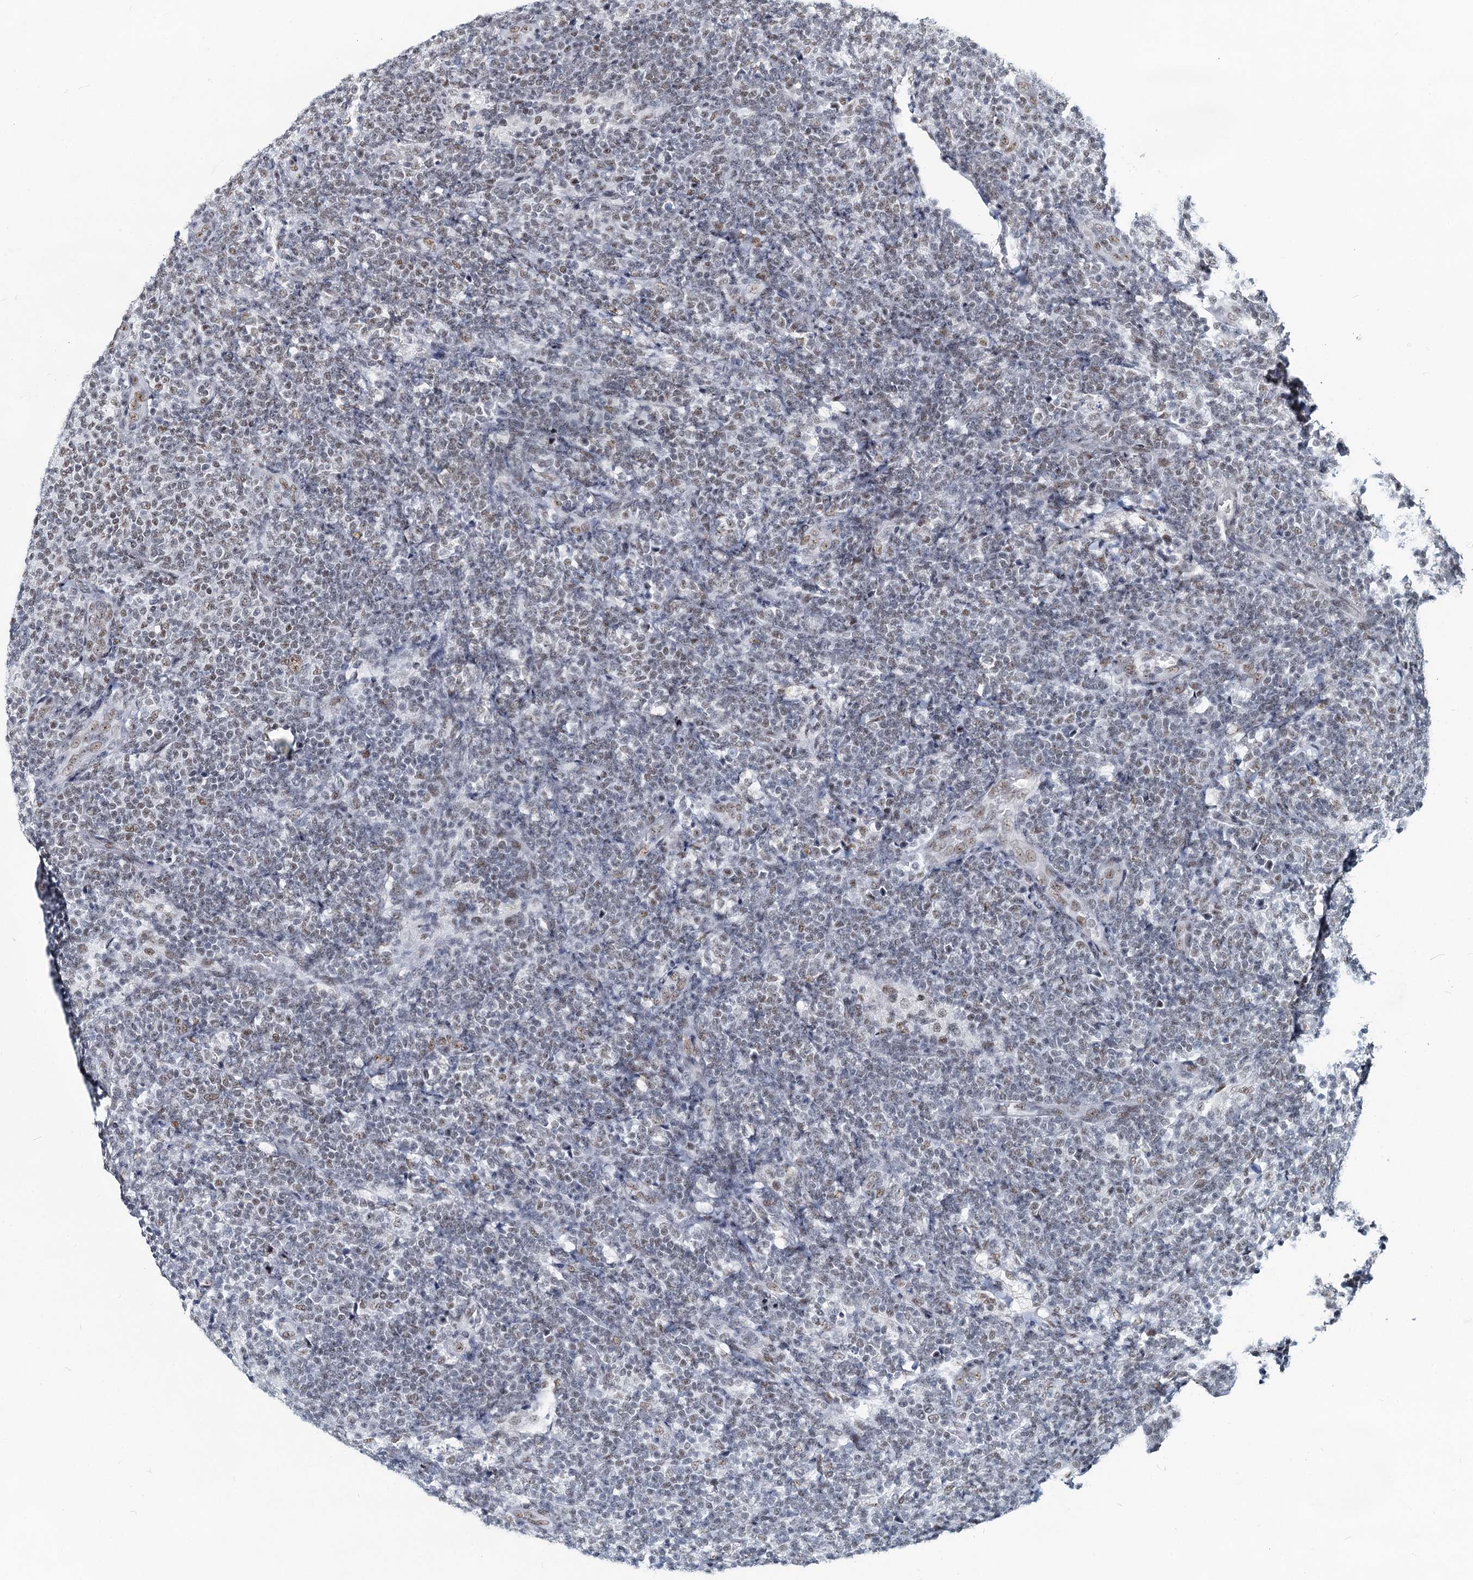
{"staining": {"intensity": "weak", "quantity": "<25%", "location": "nuclear"}, "tissue": "lymphoma", "cell_type": "Tumor cells", "image_type": "cancer", "snomed": [{"axis": "morphology", "description": "Malignant lymphoma, non-Hodgkin's type, Low grade"}, {"axis": "topography", "description": "Lymph node"}], "caption": "There is no significant staining in tumor cells of low-grade malignant lymphoma, non-Hodgkin's type. The staining was performed using DAB (3,3'-diaminobenzidine) to visualize the protein expression in brown, while the nuclei were stained in blue with hematoxylin (Magnification: 20x).", "gene": "METTL14", "patient": {"sex": "male", "age": 66}}